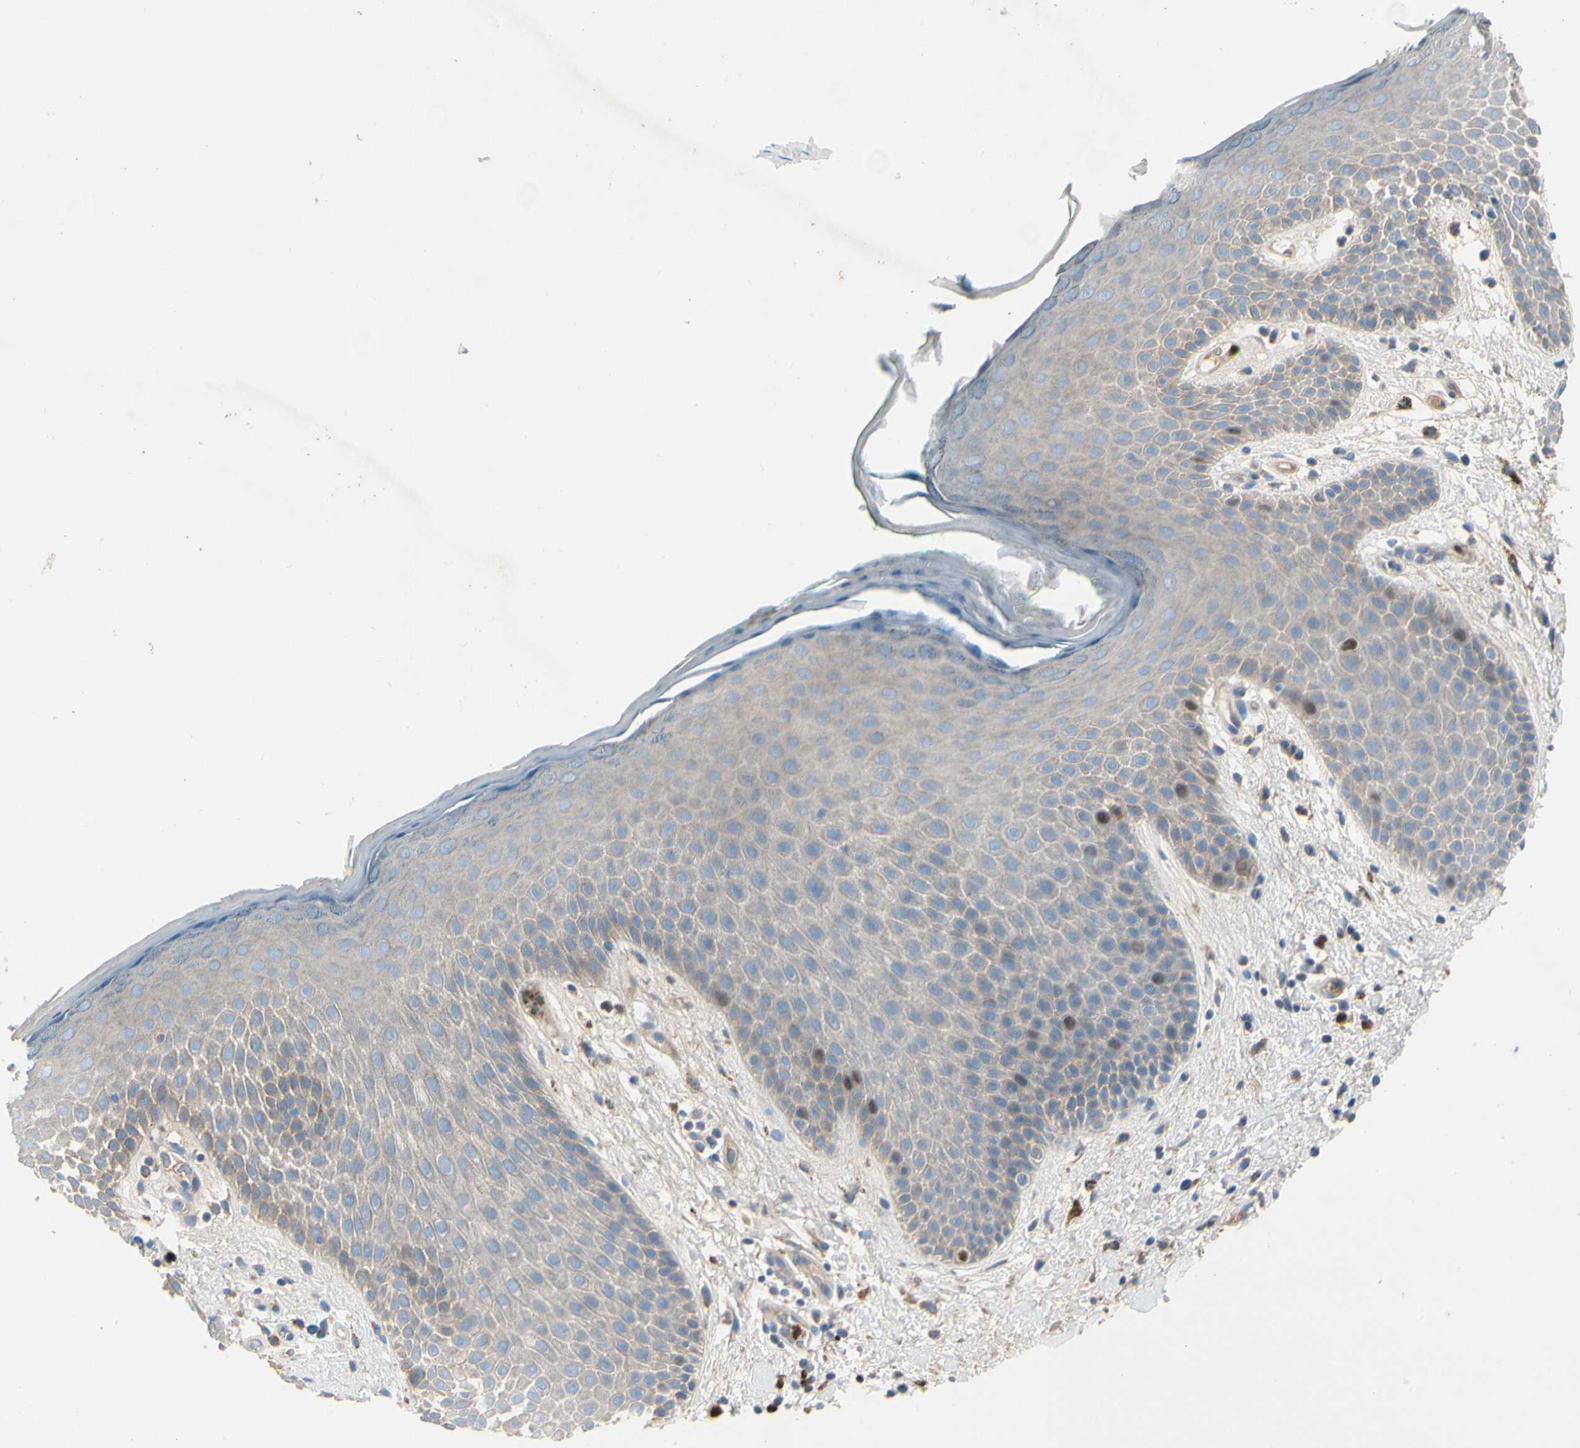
{"staining": {"intensity": "negative", "quantity": "none", "location": "none"}, "tissue": "skin", "cell_type": "Epidermal cells", "image_type": "normal", "snomed": [{"axis": "morphology", "description": "Normal tissue, NOS"}, {"axis": "topography", "description": "Anal"}], "caption": "An image of skin stained for a protein demonstrates no brown staining in epidermal cells. (DAB (3,3'-diaminobenzidine) immunohistochemistry (IHC) with hematoxylin counter stain).", "gene": "HJURP", "patient": {"sex": "male", "age": 74}}